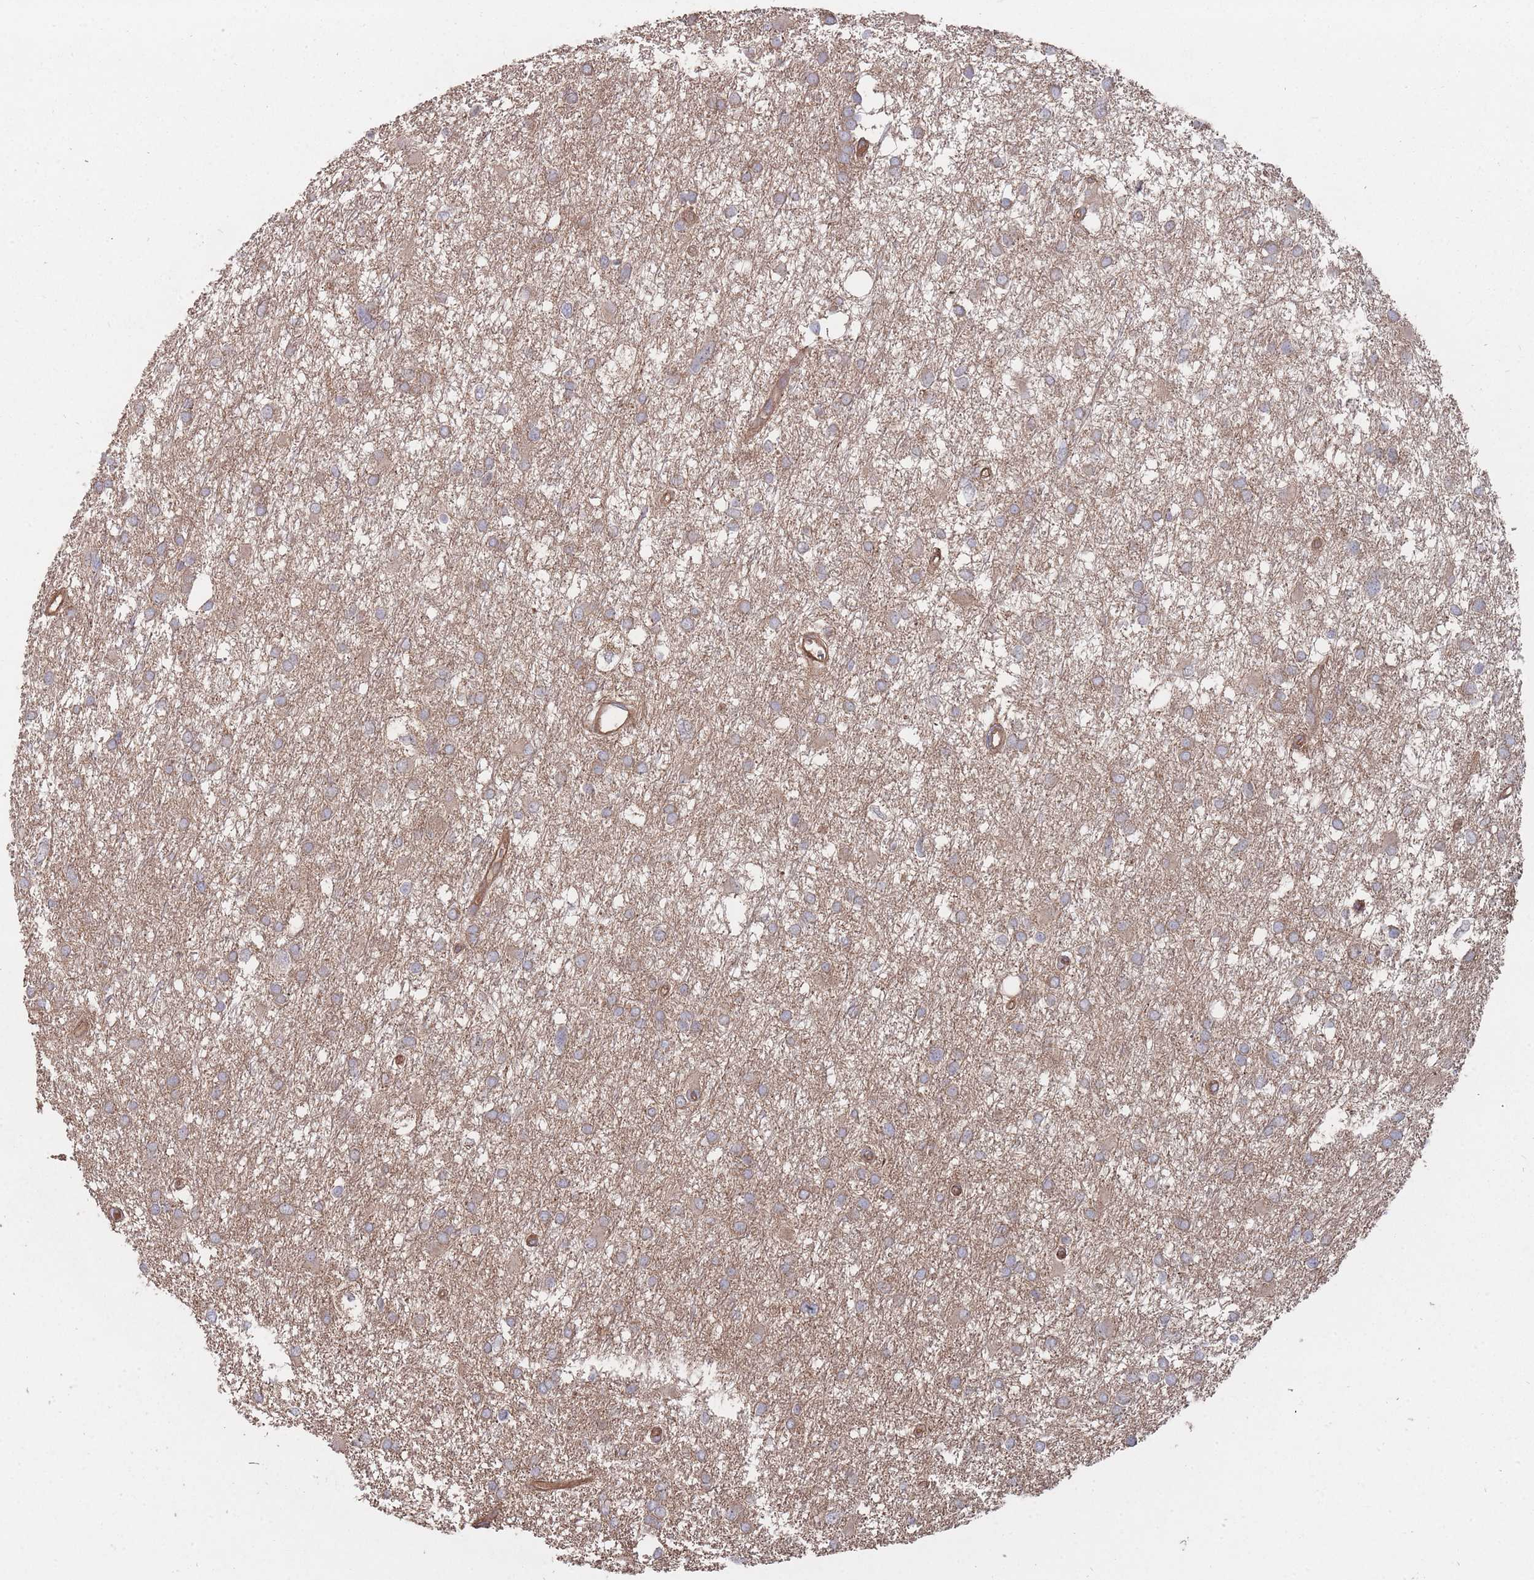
{"staining": {"intensity": "moderate", "quantity": ">75%", "location": "cytoplasmic/membranous"}, "tissue": "glioma", "cell_type": "Tumor cells", "image_type": "cancer", "snomed": [{"axis": "morphology", "description": "Glioma, malignant, High grade"}, {"axis": "topography", "description": "Brain"}], "caption": "IHC histopathology image of neoplastic tissue: glioma stained using immunohistochemistry demonstrates medium levels of moderate protein expression localized specifically in the cytoplasmic/membranous of tumor cells, appearing as a cytoplasmic/membranous brown color.", "gene": "THSD7B", "patient": {"sex": "male", "age": 61}}